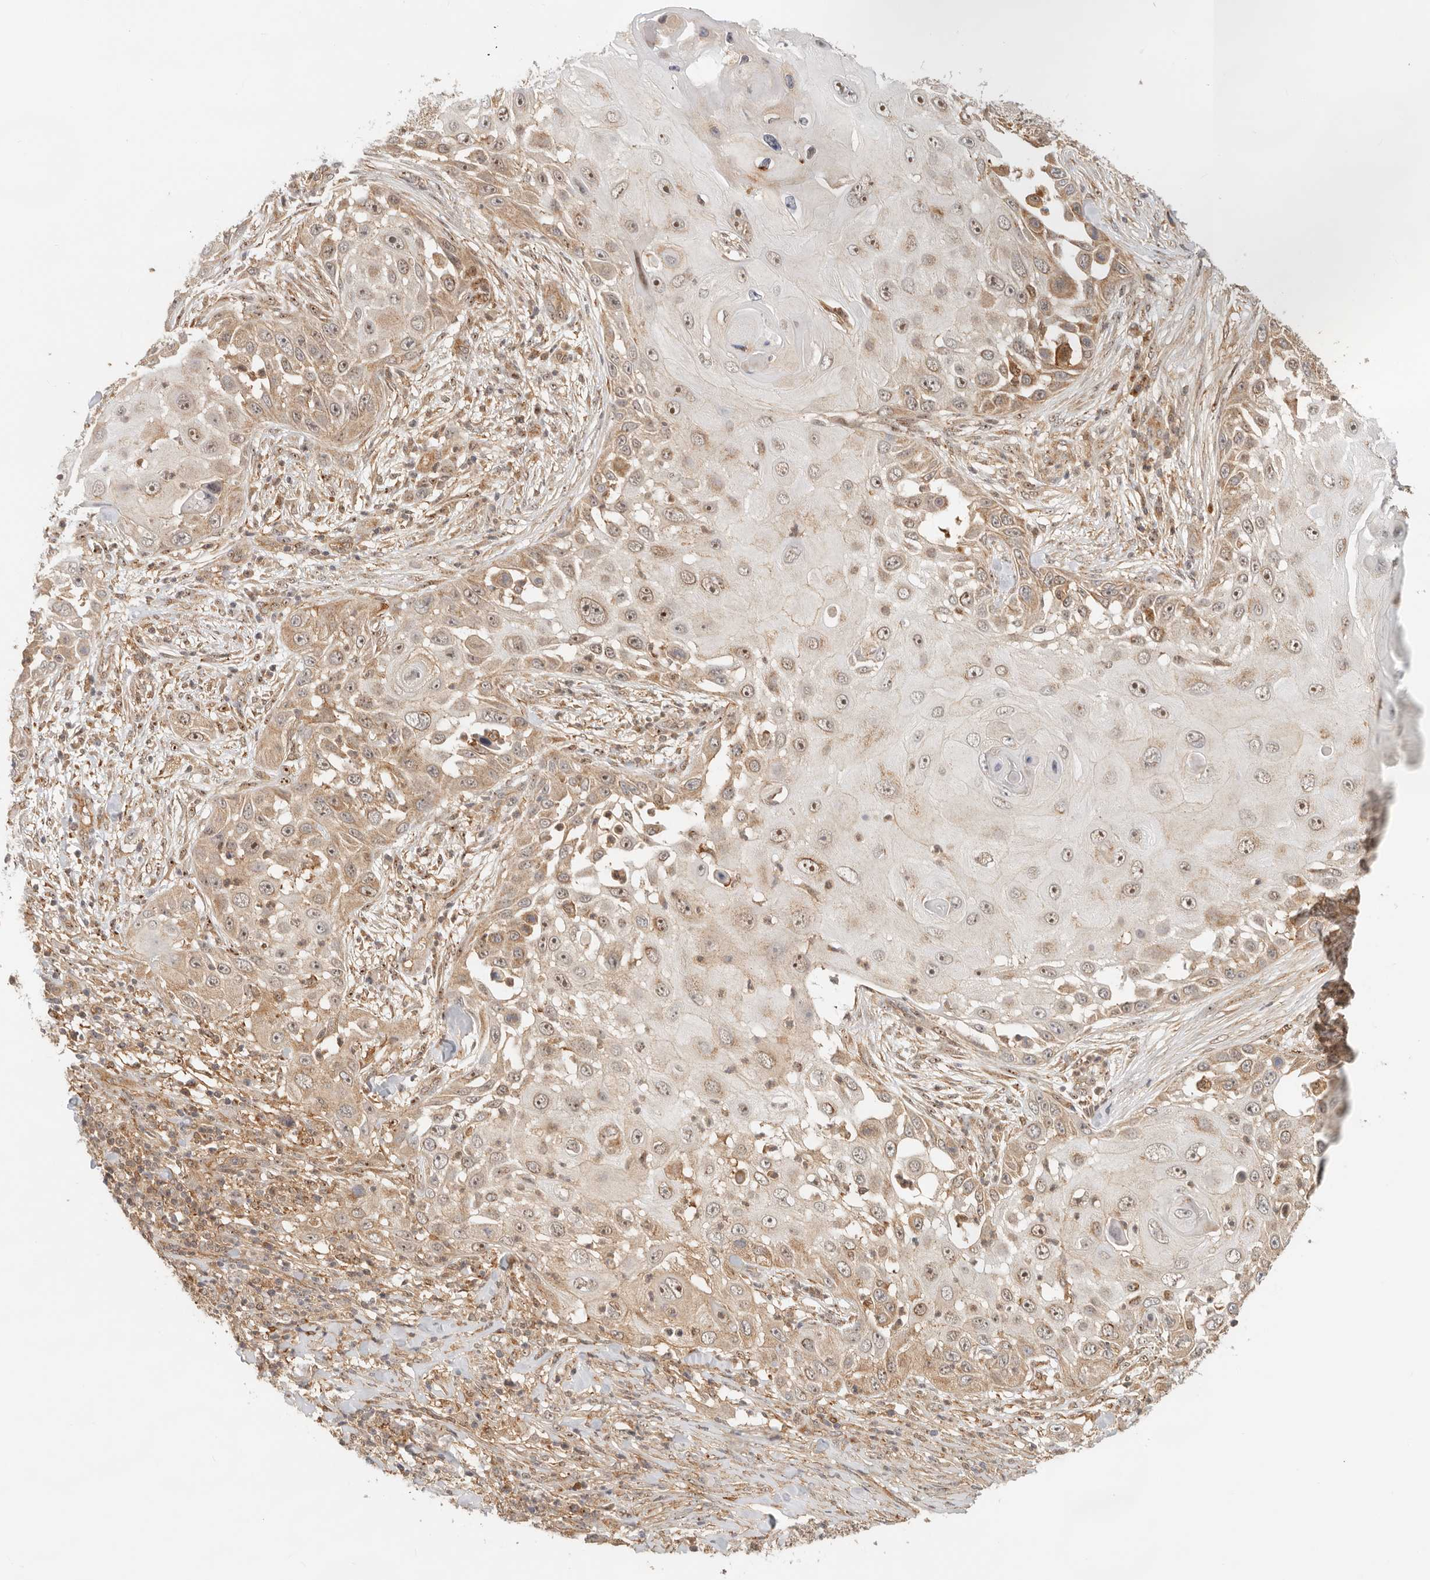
{"staining": {"intensity": "moderate", "quantity": ">75%", "location": "cytoplasmic/membranous,nuclear"}, "tissue": "skin cancer", "cell_type": "Tumor cells", "image_type": "cancer", "snomed": [{"axis": "morphology", "description": "Squamous cell carcinoma, NOS"}, {"axis": "topography", "description": "Skin"}], "caption": "Immunohistochemistry (IHC) of skin cancer (squamous cell carcinoma) reveals medium levels of moderate cytoplasmic/membranous and nuclear staining in approximately >75% of tumor cells. The staining was performed using DAB (3,3'-diaminobenzidine), with brown indicating positive protein expression. Nuclei are stained blue with hematoxylin.", "gene": "HEXD", "patient": {"sex": "female", "age": 44}}